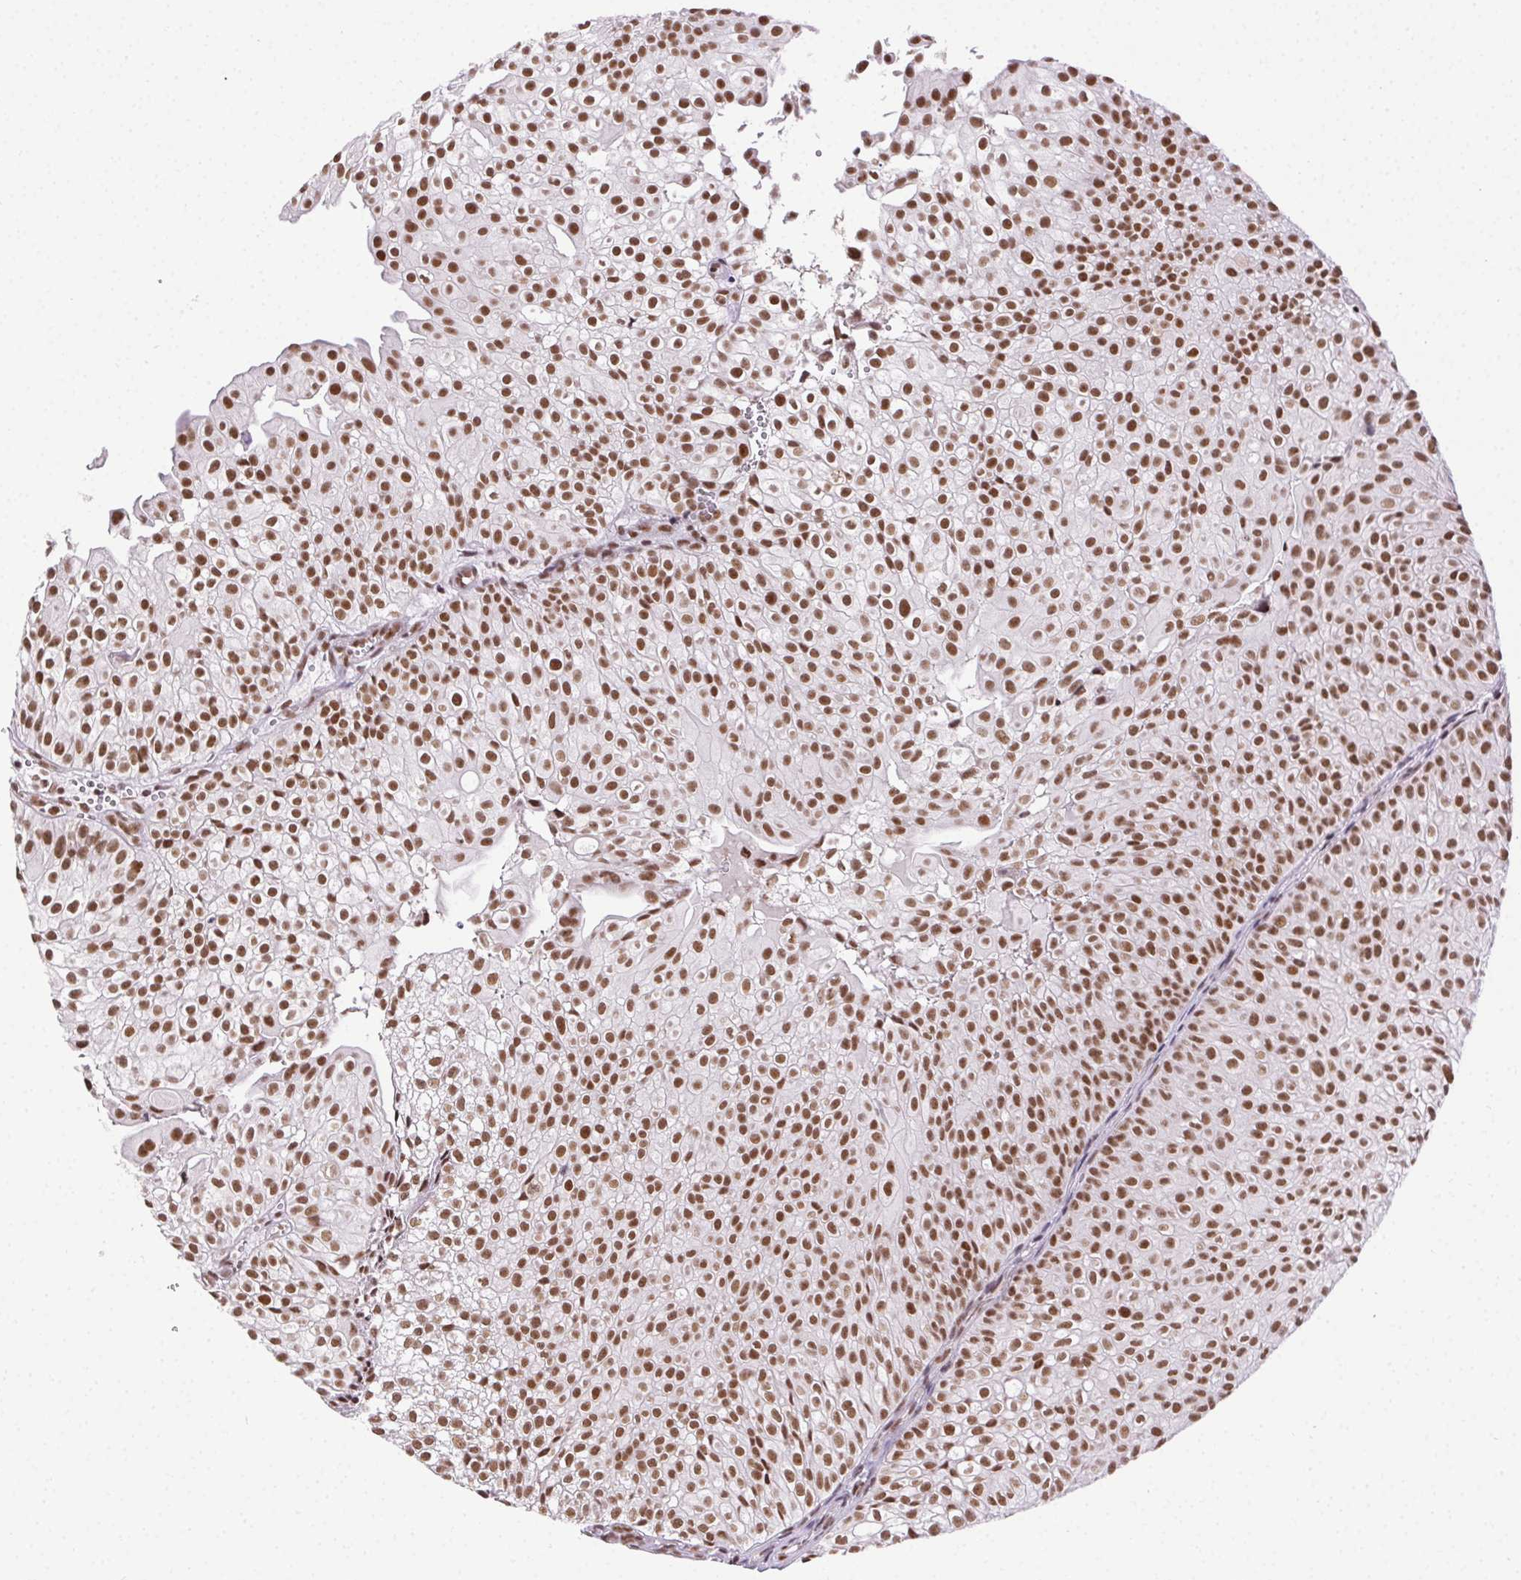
{"staining": {"intensity": "strong", "quantity": ">75%", "location": "nuclear"}, "tissue": "urothelial cancer", "cell_type": "Tumor cells", "image_type": "cancer", "snomed": [{"axis": "morphology", "description": "Urothelial carcinoma, Low grade"}, {"axis": "topography", "description": "Urinary bladder"}], "caption": "Urothelial cancer tissue shows strong nuclear positivity in about >75% of tumor cells", "gene": "TRA2B", "patient": {"sex": "male", "age": 70}}